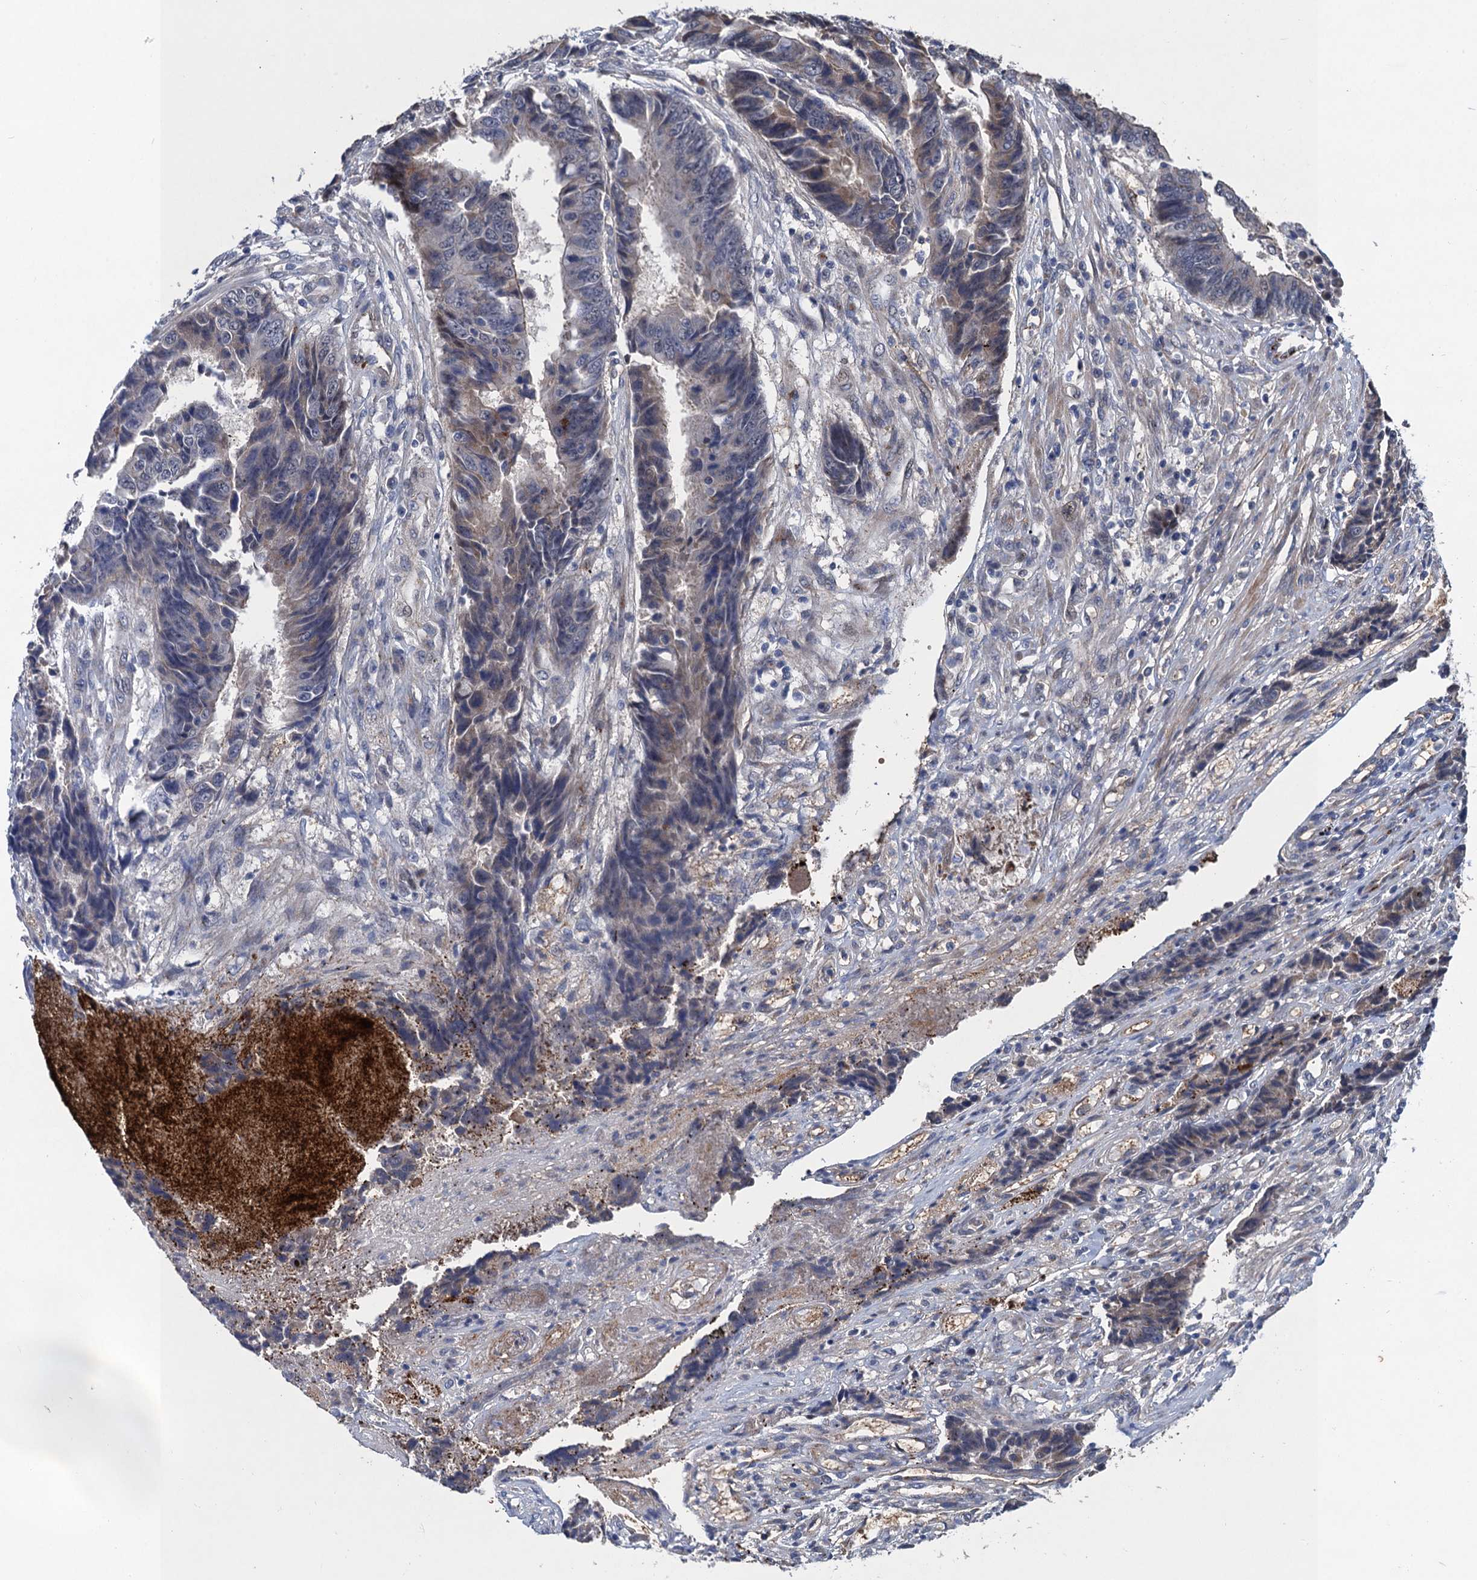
{"staining": {"intensity": "negative", "quantity": "none", "location": "none"}, "tissue": "colorectal cancer", "cell_type": "Tumor cells", "image_type": "cancer", "snomed": [{"axis": "morphology", "description": "Adenocarcinoma, NOS"}, {"axis": "topography", "description": "Rectum"}], "caption": "DAB (3,3'-diaminobenzidine) immunohistochemical staining of human colorectal cancer (adenocarcinoma) exhibits no significant staining in tumor cells.", "gene": "TRAF7", "patient": {"sex": "male", "age": 84}}